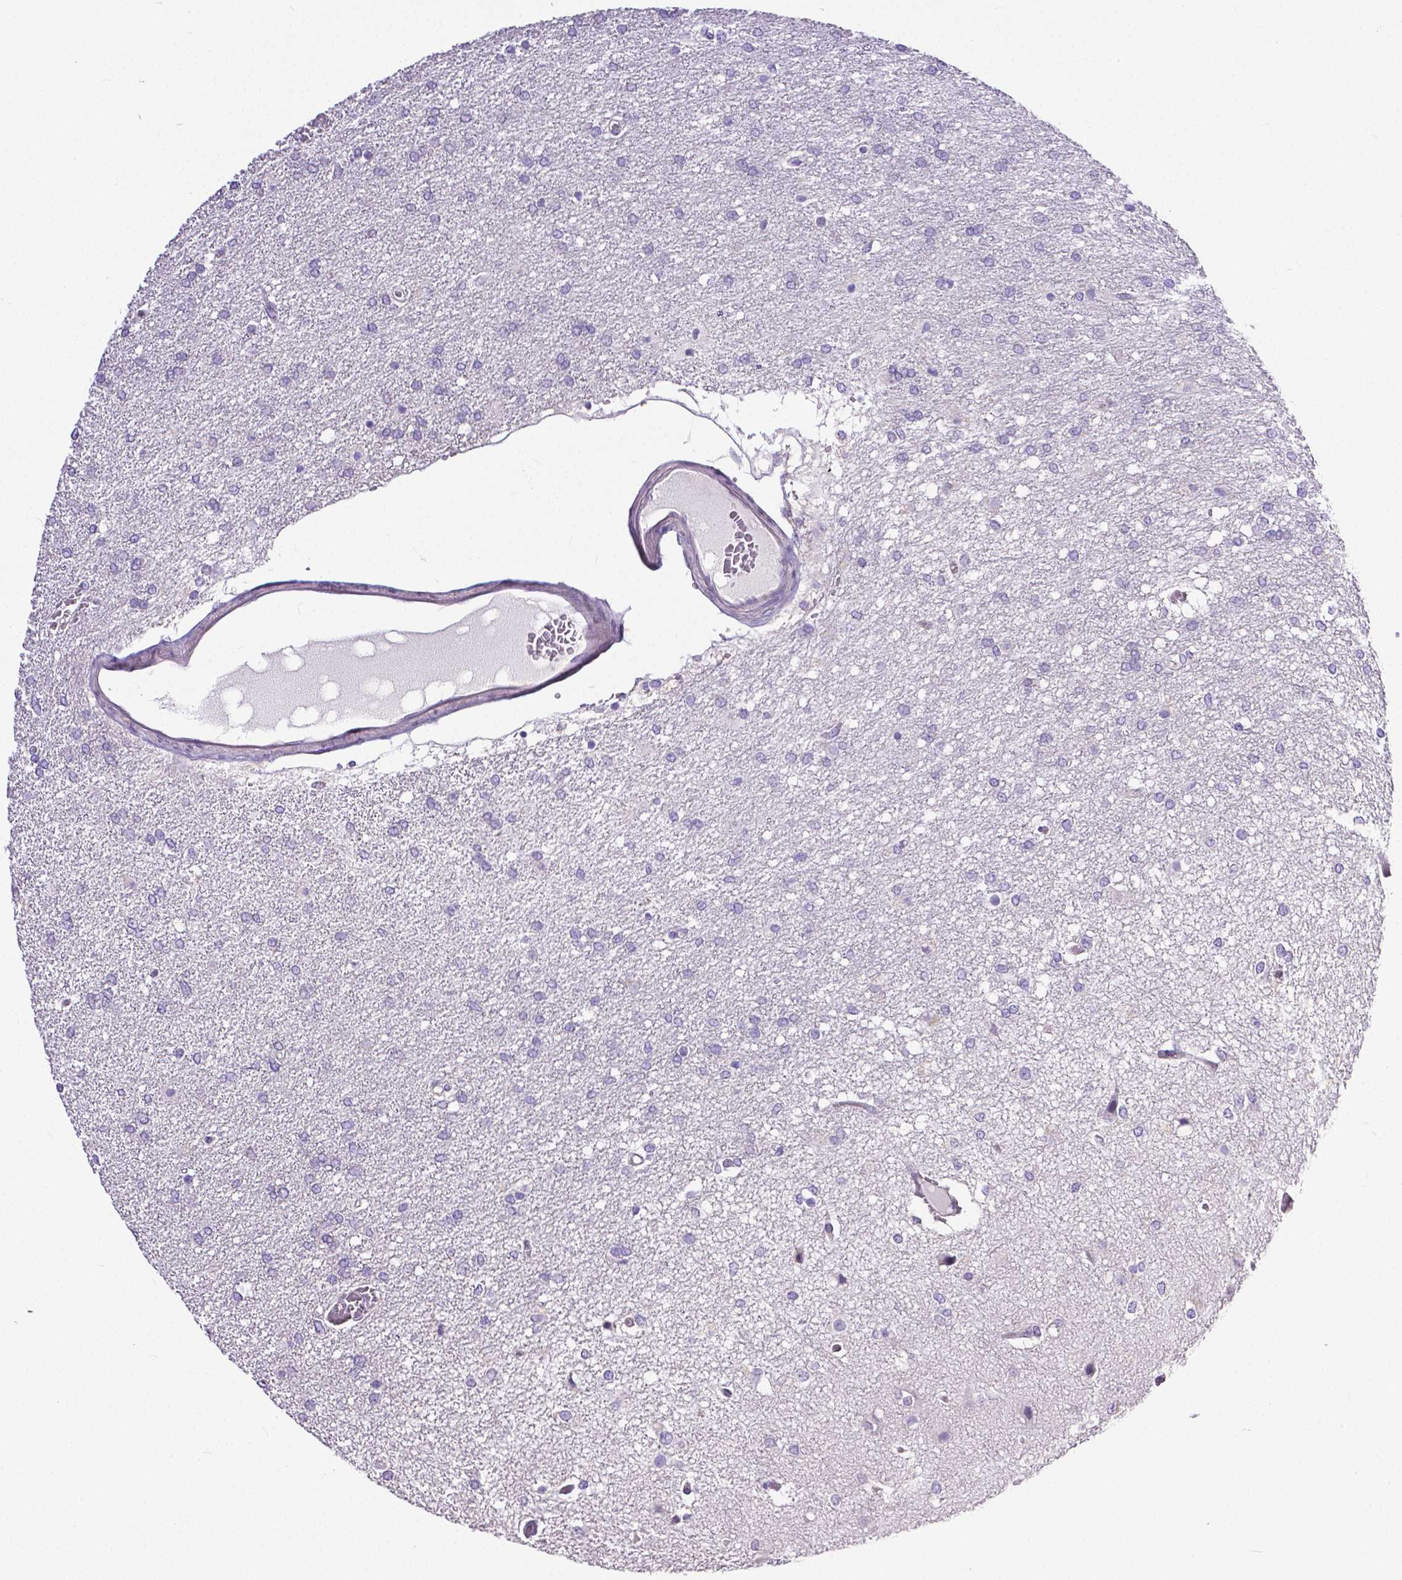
{"staining": {"intensity": "negative", "quantity": "none", "location": "none"}, "tissue": "glioma", "cell_type": "Tumor cells", "image_type": "cancer", "snomed": [{"axis": "morphology", "description": "Glioma, malignant, High grade"}, {"axis": "topography", "description": "Brain"}], "caption": "The IHC image has no significant positivity in tumor cells of glioma tissue.", "gene": "MCL1", "patient": {"sex": "female", "age": 61}}